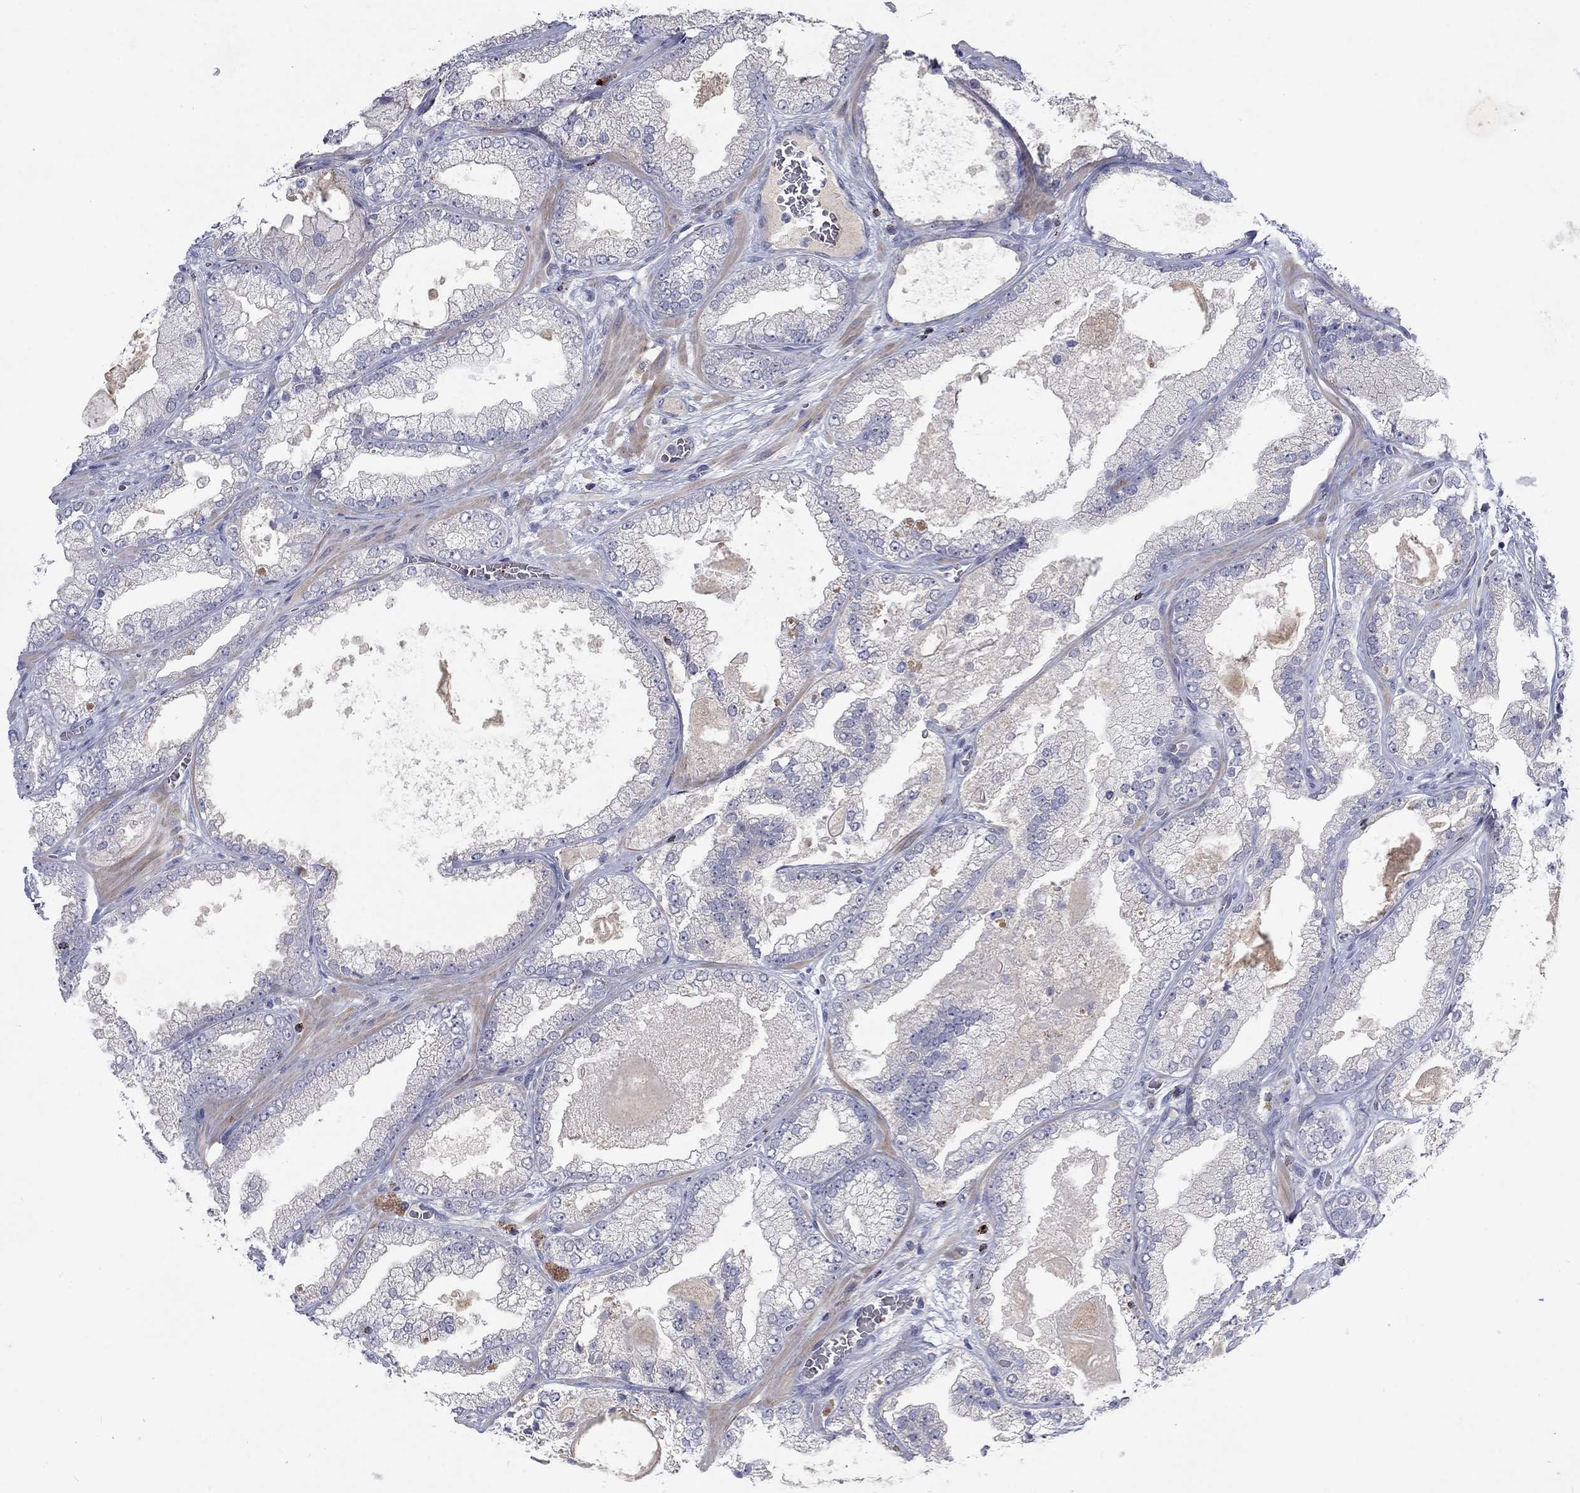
{"staining": {"intensity": "negative", "quantity": "none", "location": "none"}, "tissue": "prostate cancer", "cell_type": "Tumor cells", "image_type": "cancer", "snomed": [{"axis": "morphology", "description": "Adenocarcinoma, Low grade"}, {"axis": "topography", "description": "Prostate"}], "caption": "Immunohistochemistry histopathology image of human prostate cancer (low-grade adenocarcinoma) stained for a protein (brown), which shows no positivity in tumor cells.", "gene": "GZMA", "patient": {"sex": "male", "age": 57}}